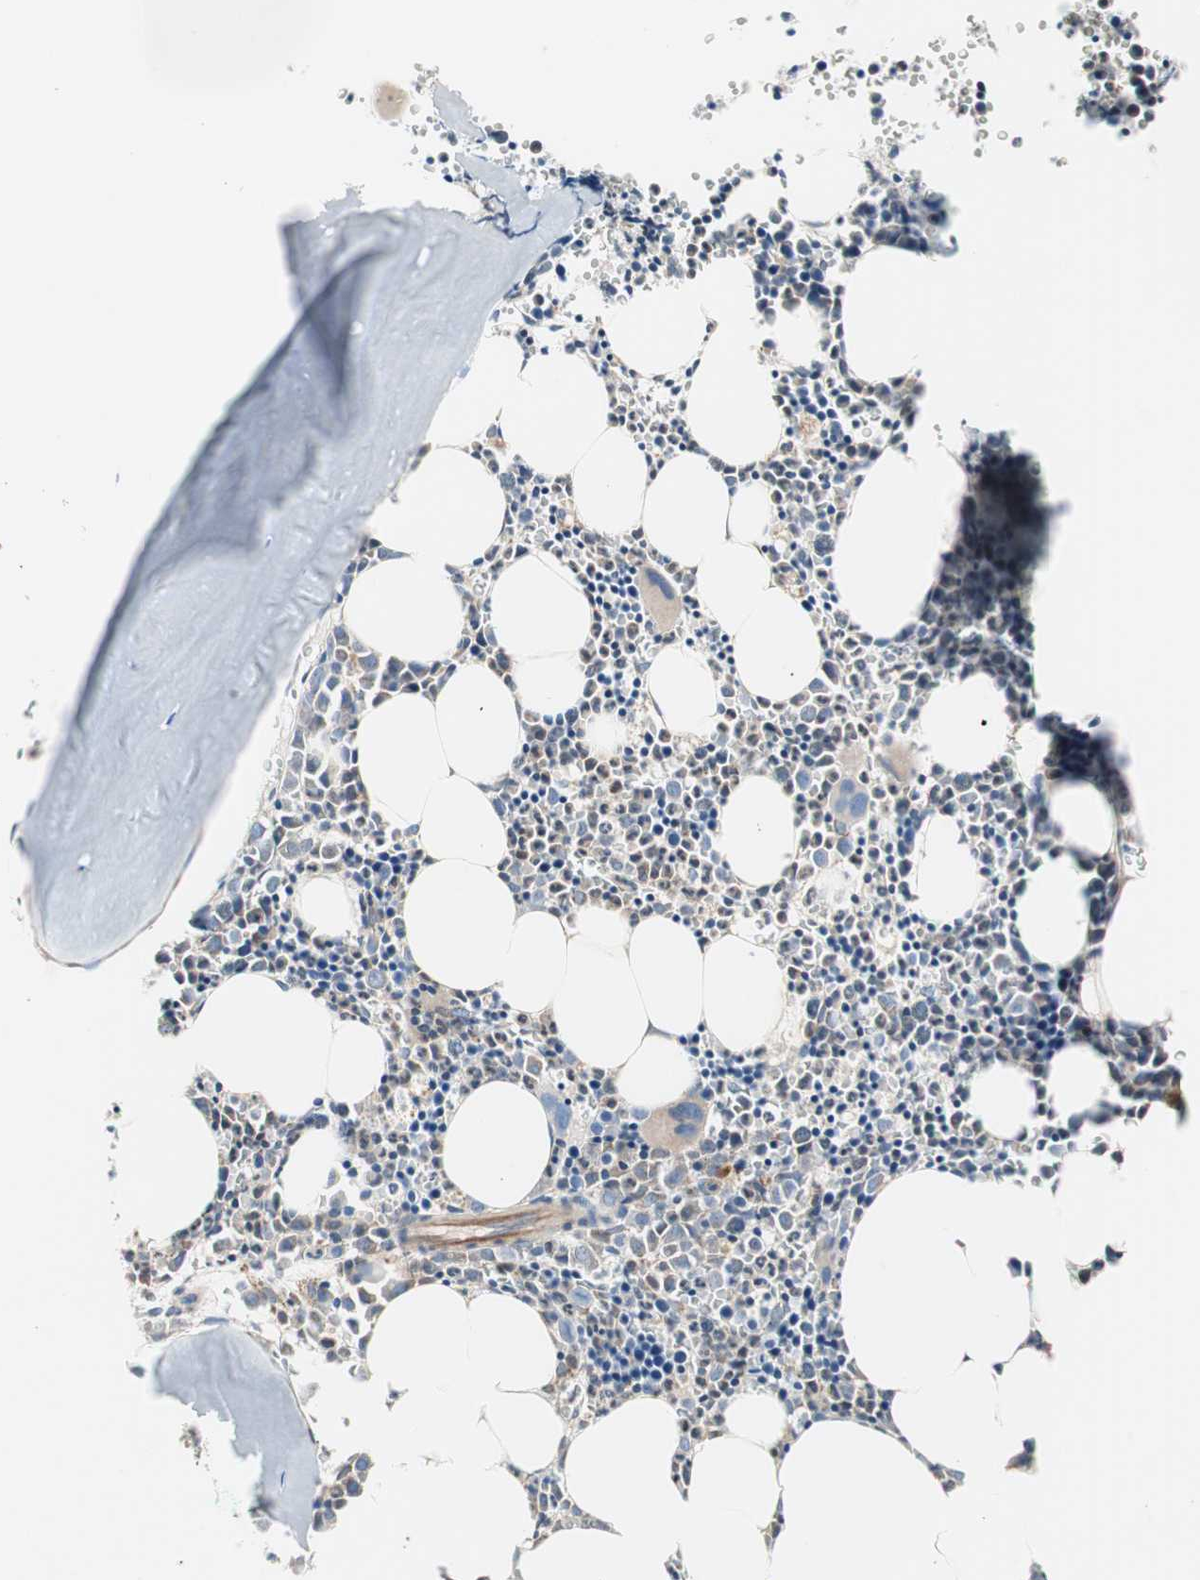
{"staining": {"intensity": "weak", "quantity": "25%-75%", "location": "cytoplasmic/membranous"}, "tissue": "bone marrow", "cell_type": "Hematopoietic cells", "image_type": "normal", "snomed": [{"axis": "morphology", "description": "Normal tissue, NOS"}, {"axis": "morphology", "description": "Inflammation, NOS"}, {"axis": "topography", "description": "Bone marrow"}], "caption": "High-magnification brightfield microscopy of normal bone marrow stained with DAB (3,3'-diaminobenzidine) (brown) and counterstained with hematoxylin (blue). hematopoietic cells exhibit weak cytoplasmic/membranous staining is seen in about25%-75% of cells. The staining was performed using DAB (3,3'-diaminobenzidine) to visualize the protein expression in brown, while the nuclei were stained in blue with hematoxylin (Magnification: 20x).", "gene": "H6PD", "patient": {"sex": "female", "age": 17}}